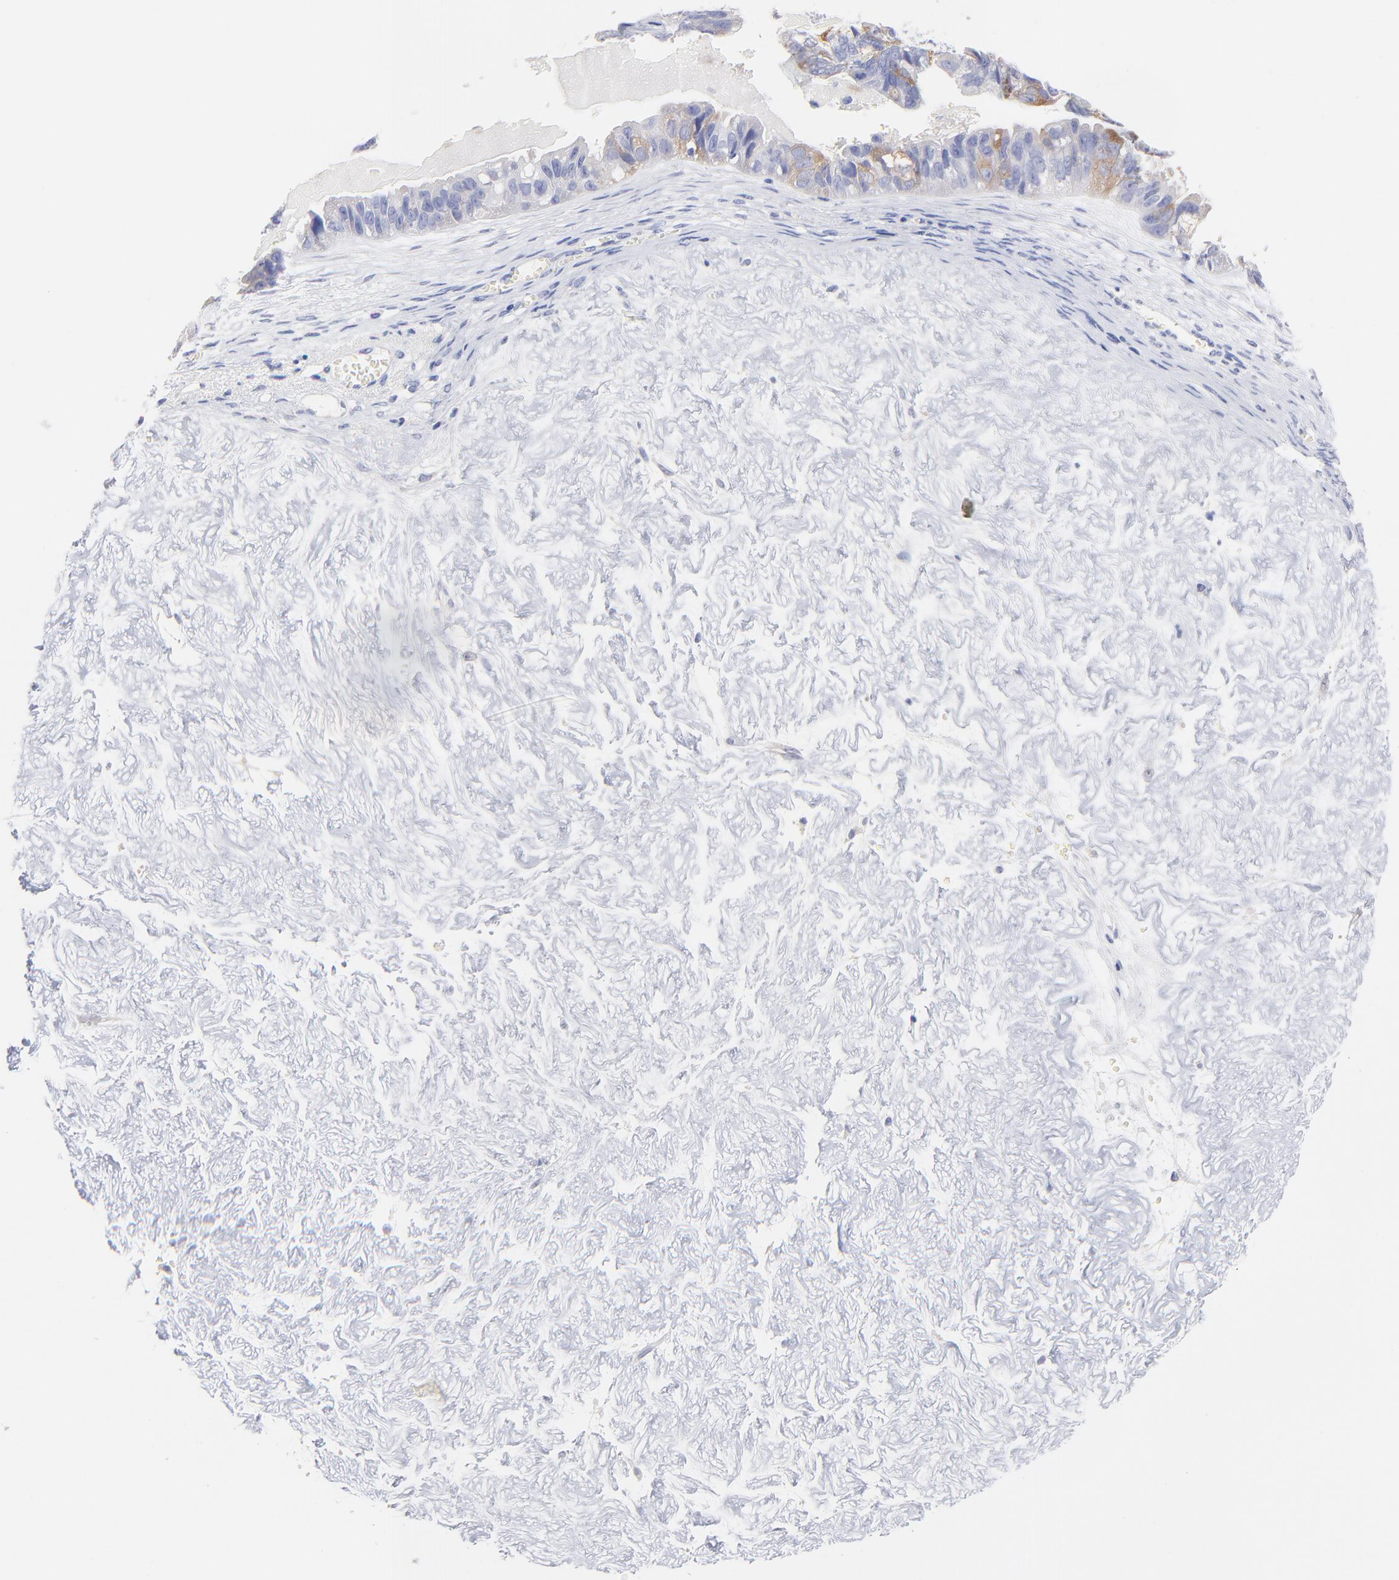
{"staining": {"intensity": "moderate", "quantity": "<25%", "location": "cytoplasmic/membranous"}, "tissue": "ovarian cancer", "cell_type": "Tumor cells", "image_type": "cancer", "snomed": [{"axis": "morphology", "description": "Carcinoma, endometroid"}, {"axis": "topography", "description": "Ovary"}], "caption": "This is an image of immunohistochemistry (IHC) staining of ovarian cancer (endometroid carcinoma), which shows moderate staining in the cytoplasmic/membranous of tumor cells.", "gene": "CFAP57", "patient": {"sex": "female", "age": 85}}